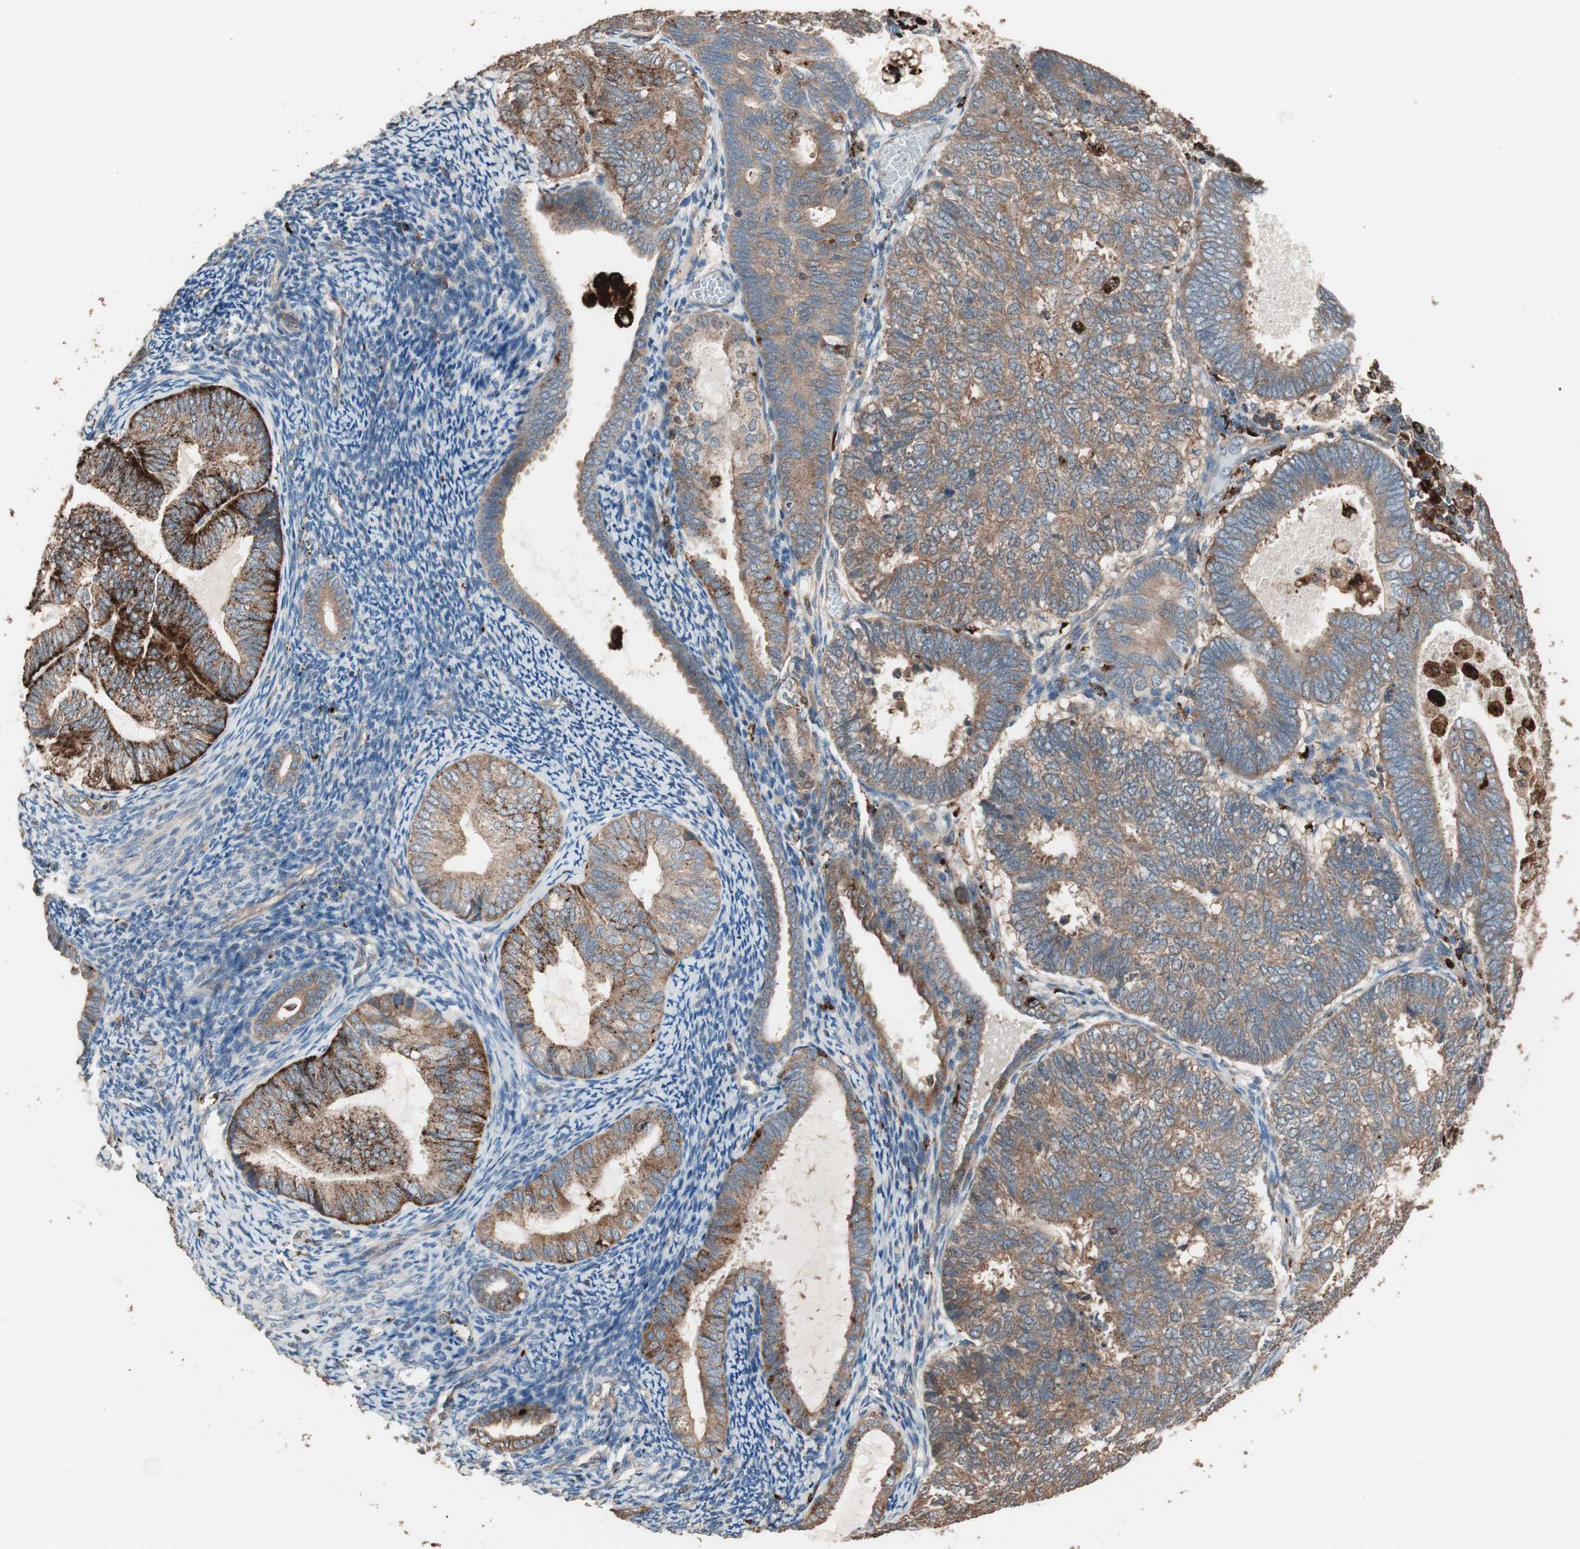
{"staining": {"intensity": "strong", "quantity": ">75%", "location": "cytoplasmic/membranous"}, "tissue": "endometrial cancer", "cell_type": "Tumor cells", "image_type": "cancer", "snomed": [{"axis": "morphology", "description": "Adenocarcinoma, NOS"}, {"axis": "topography", "description": "Uterus"}], "caption": "Human endometrial cancer (adenocarcinoma) stained with a protein marker demonstrates strong staining in tumor cells.", "gene": "CCT3", "patient": {"sex": "female", "age": 60}}